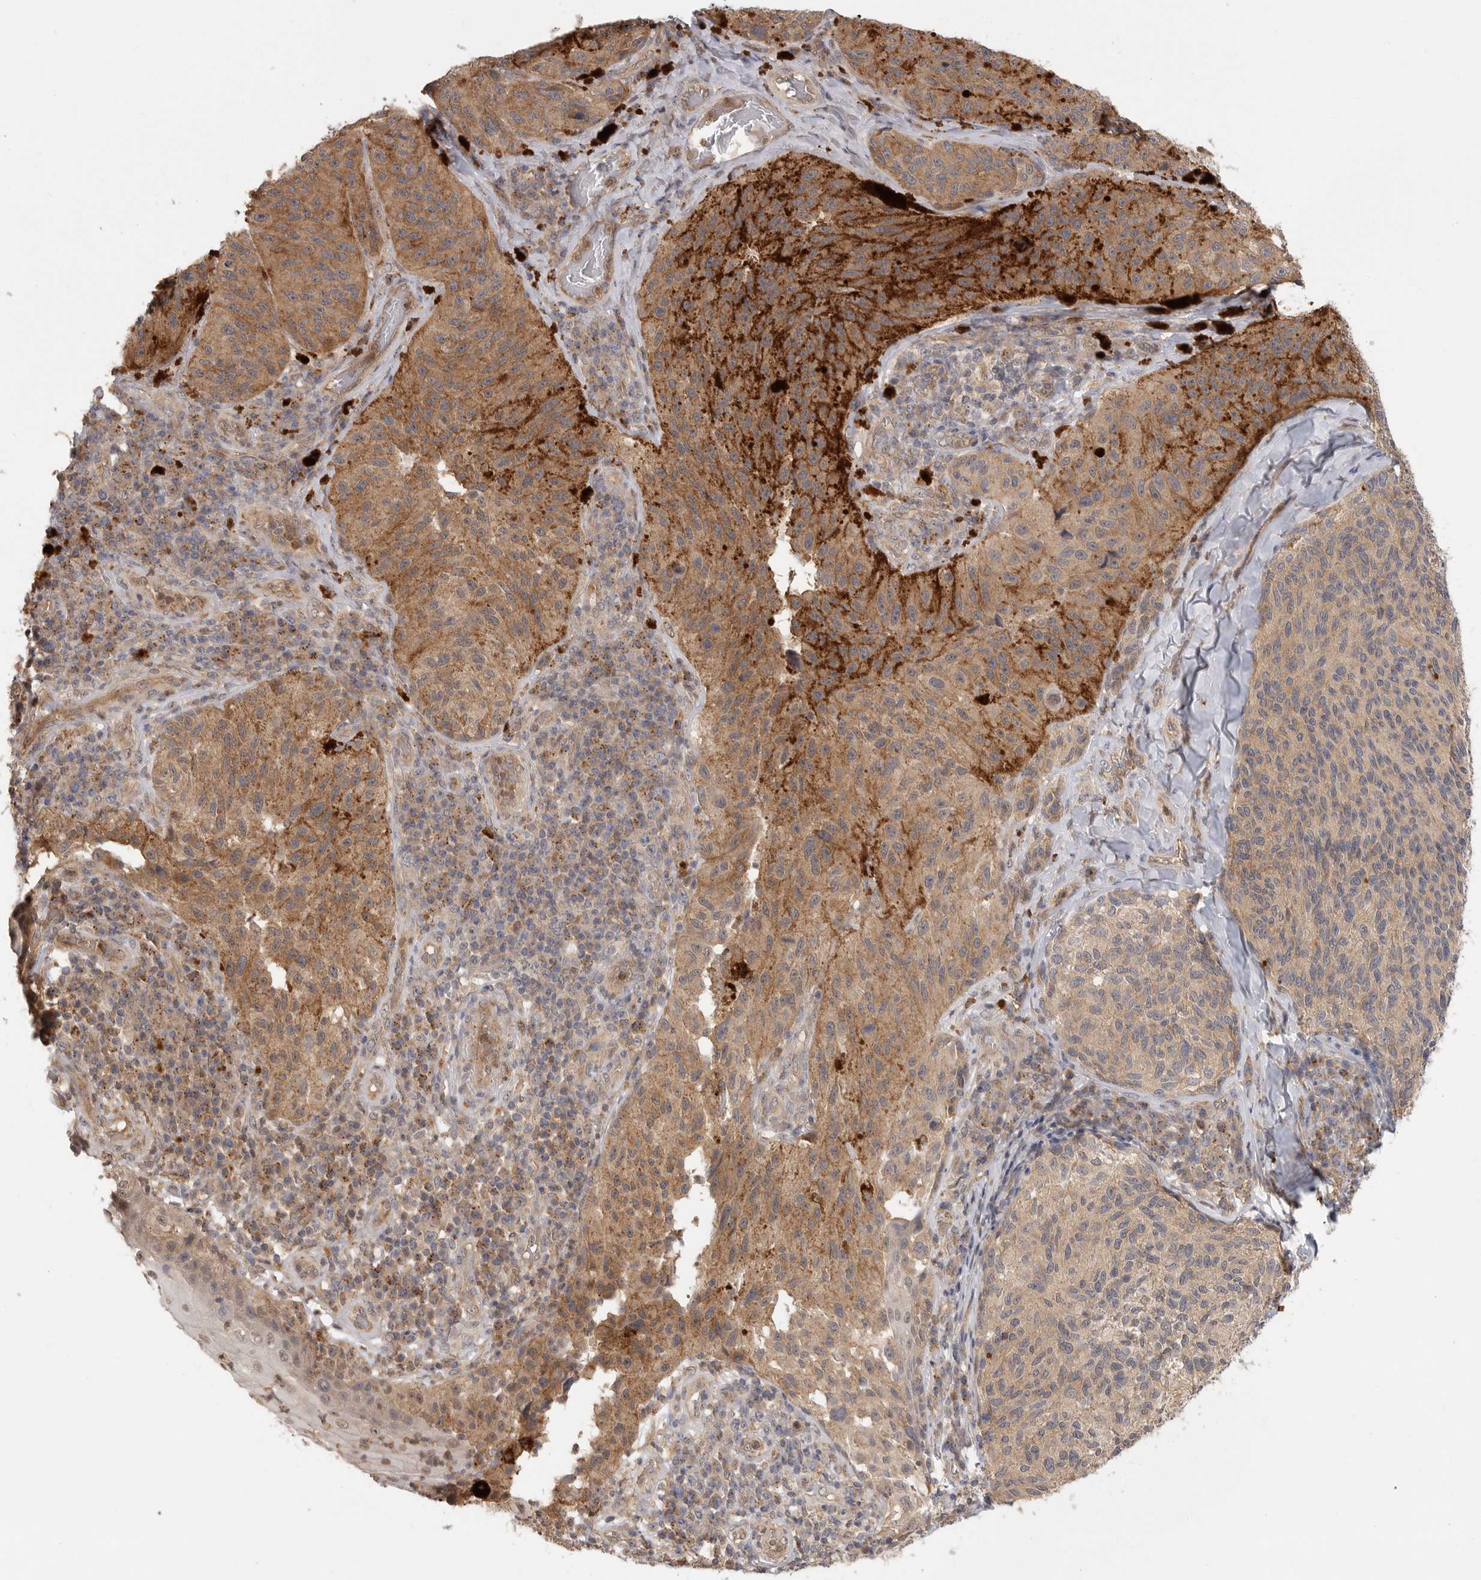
{"staining": {"intensity": "moderate", "quantity": ">75%", "location": "cytoplasmic/membranous"}, "tissue": "melanoma", "cell_type": "Tumor cells", "image_type": "cancer", "snomed": [{"axis": "morphology", "description": "Malignant melanoma, NOS"}, {"axis": "topography", "description": "Skin"}], "caption": "Immunohistochemical staining of human melanoma reveals moderate cytoplasmic/membranous protein expression in approximately >75% of tumor cells.", "gene": "ZNF232", "patient": {"sex": "female", "age": 73}}